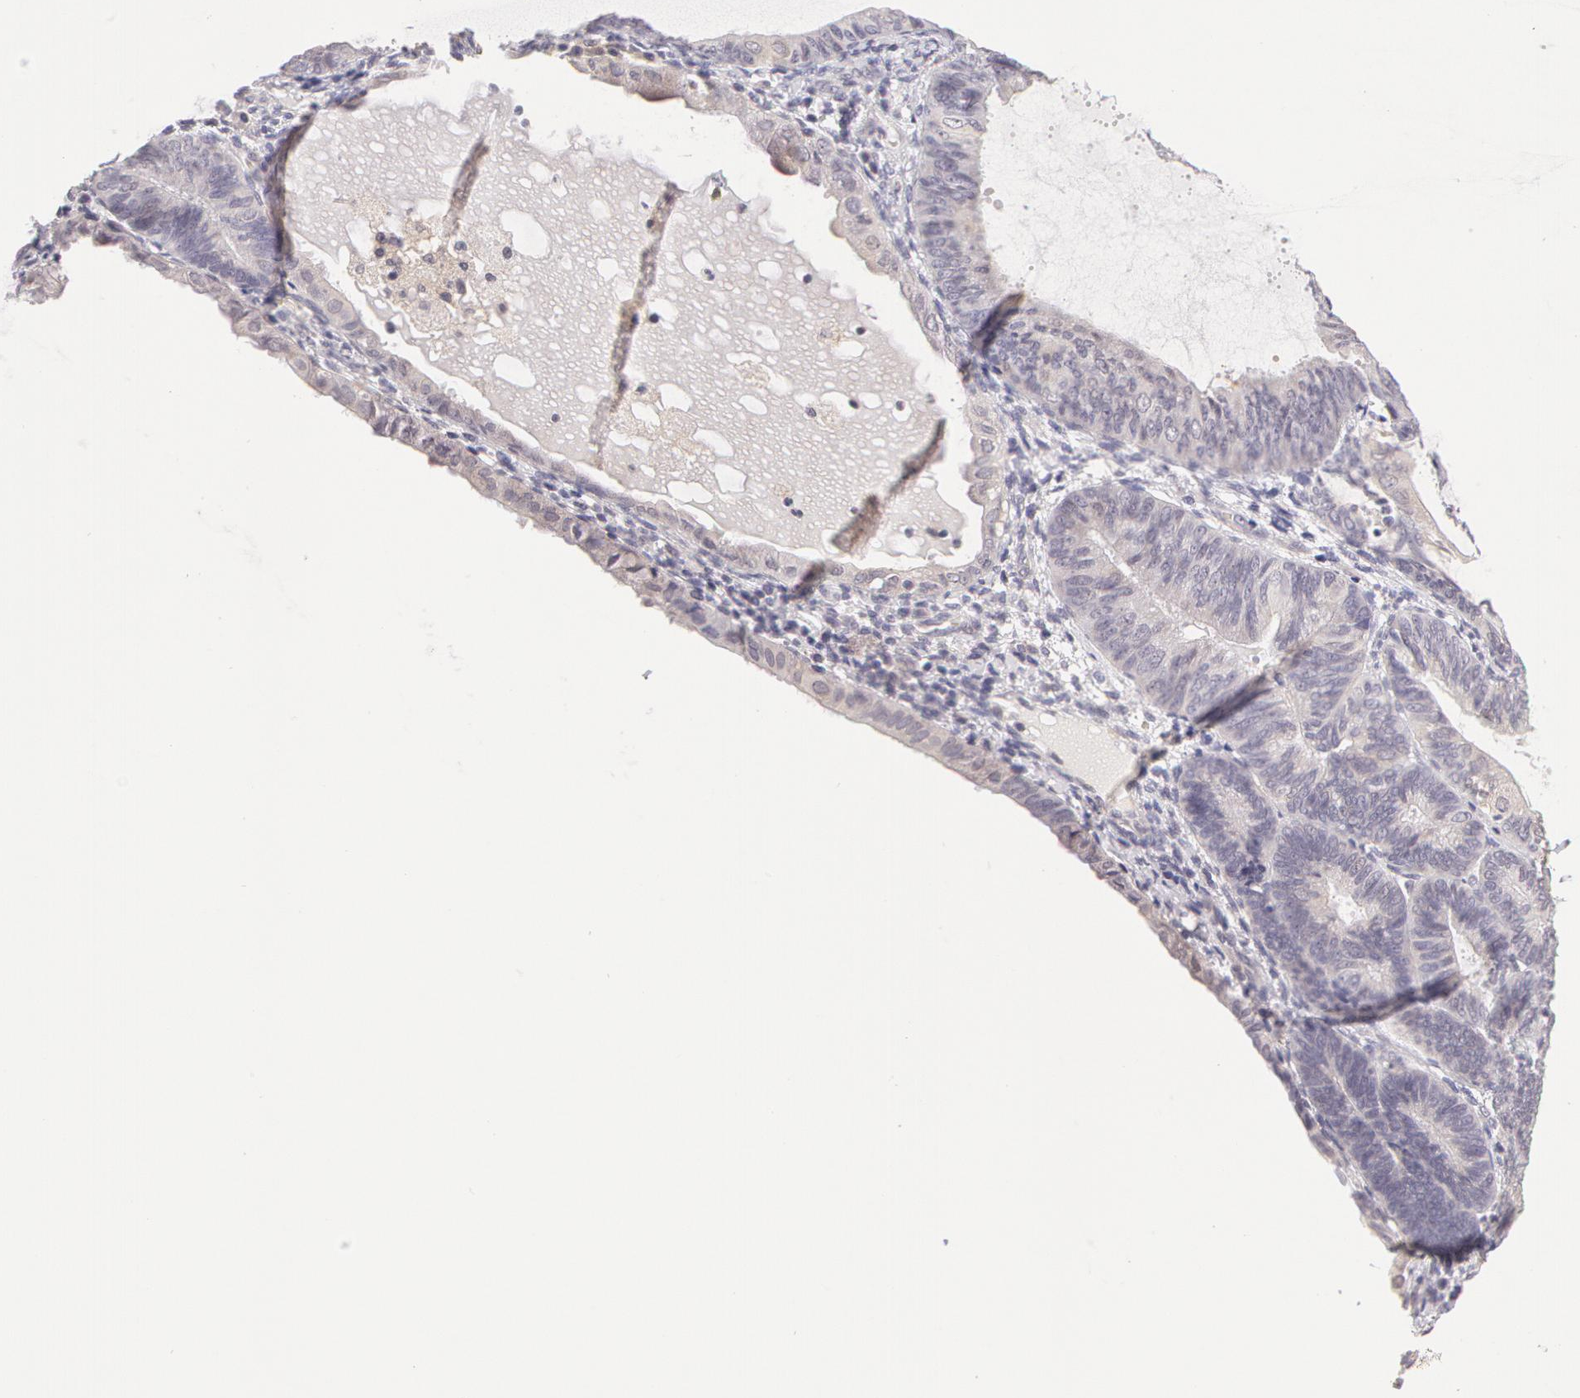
{"staining": {"intensity": "negative", "quantity": "none", "location": "none"}, "tissue": "endometrial cancer", "cell_type": "Tumor cells", "image_type": "cancer", "snomed": [{"axis": "morphology", "description": "Adenocarcinoma, NOS"}, {"axis": "topography", "description": "Endometrium"}], "caption": "The IHC photomicrograph has no significant expression in tumor cells of endometrial cancer tissue.", "gene": "ZNF597", "patient": {"sex": "female", "age": 63}}